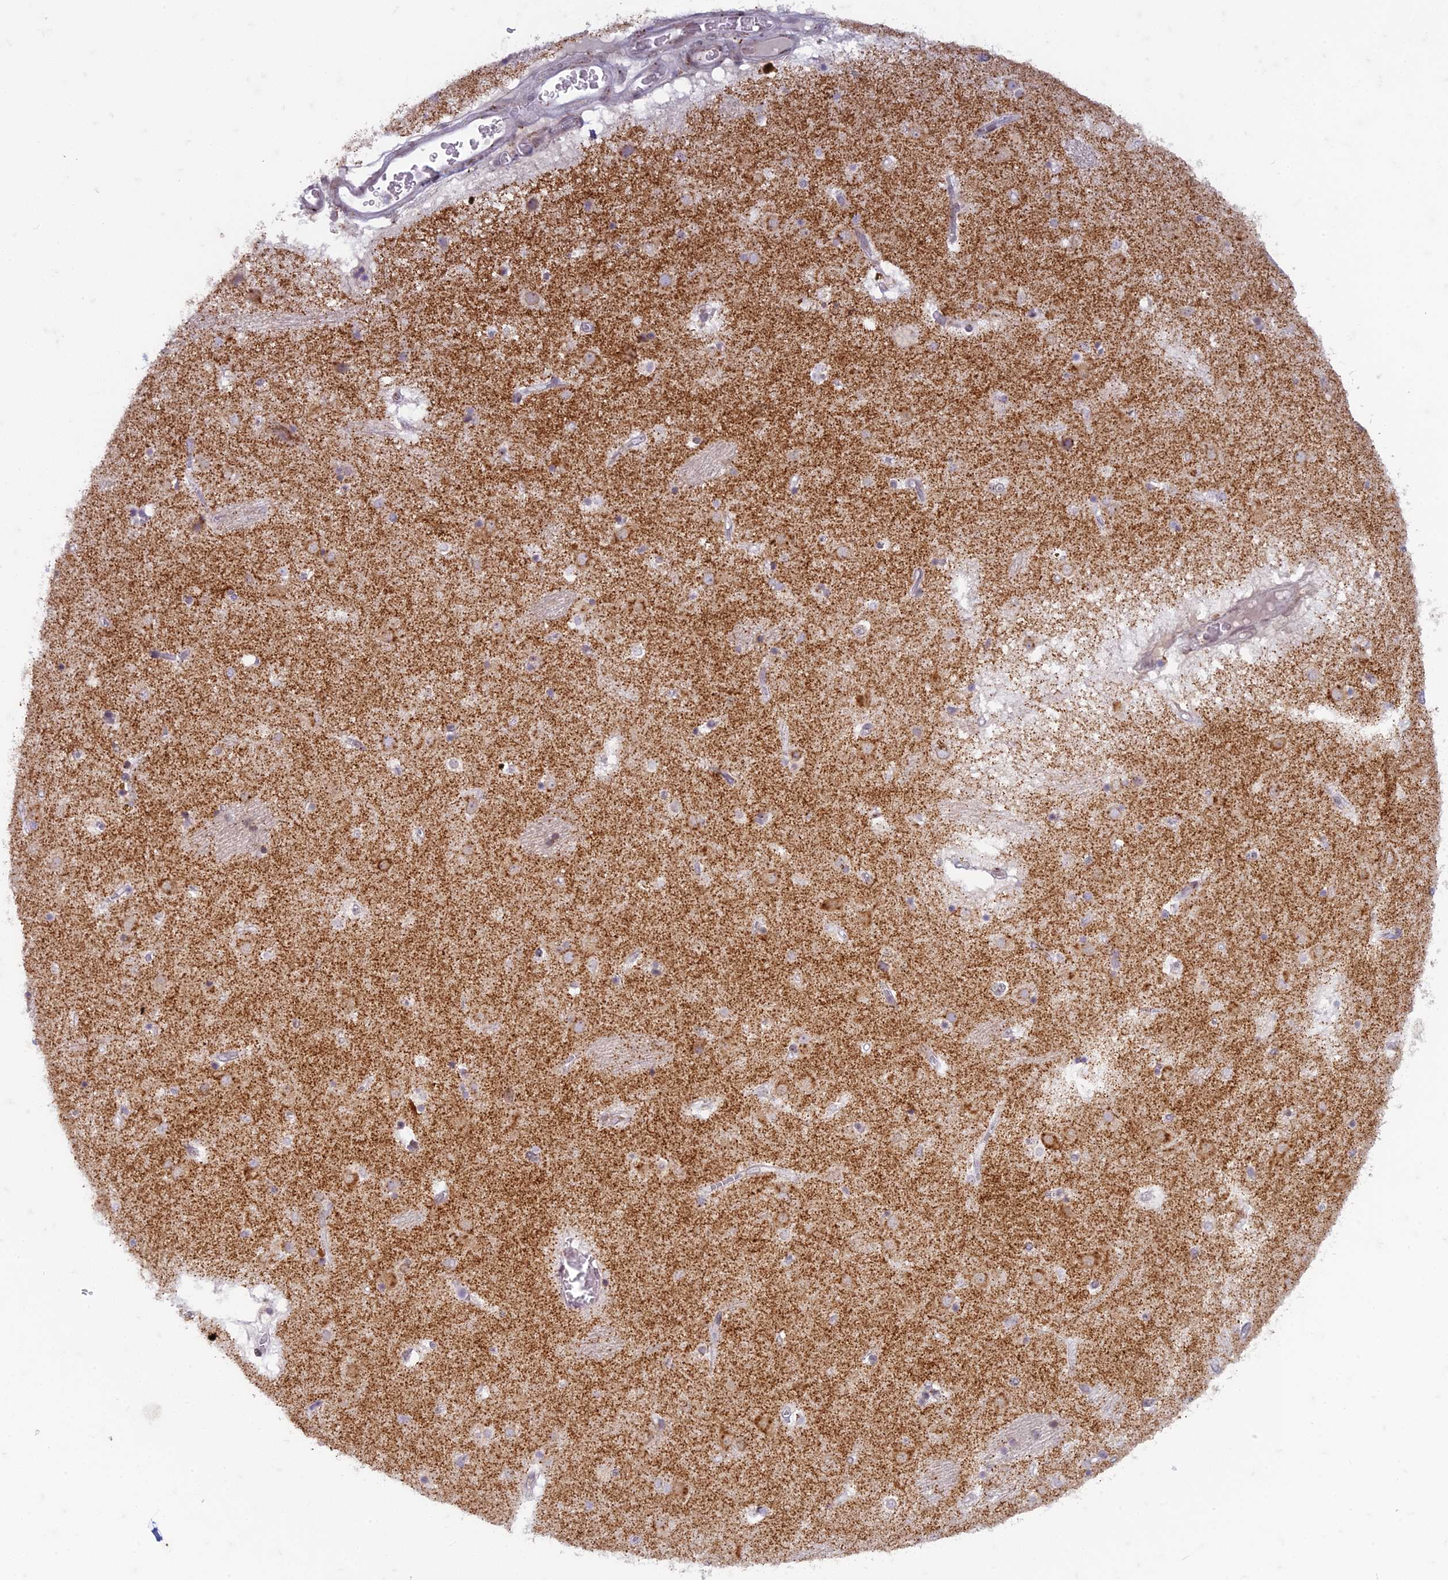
{"staining": {"intensity": "weak", "quantity": "<25%", "location": "cytoplasmic/membranous"}, "tissue": "caudate", "cell_type": "Glial cells", "image_type": "normal", "snomed": [{"axis": "morphology", "description": "Normal tissue, NOS"}, {"axis": "topography", "description": "Lateral ventricle wall"}], "caption": "This is a image of IHC staining of normal caudate, which shows no staining in glial cells. (IHC, brightfield microscopy, high magnification).", "gene": "FAM3C", "patient": {"sex": "male", "age": 70}}